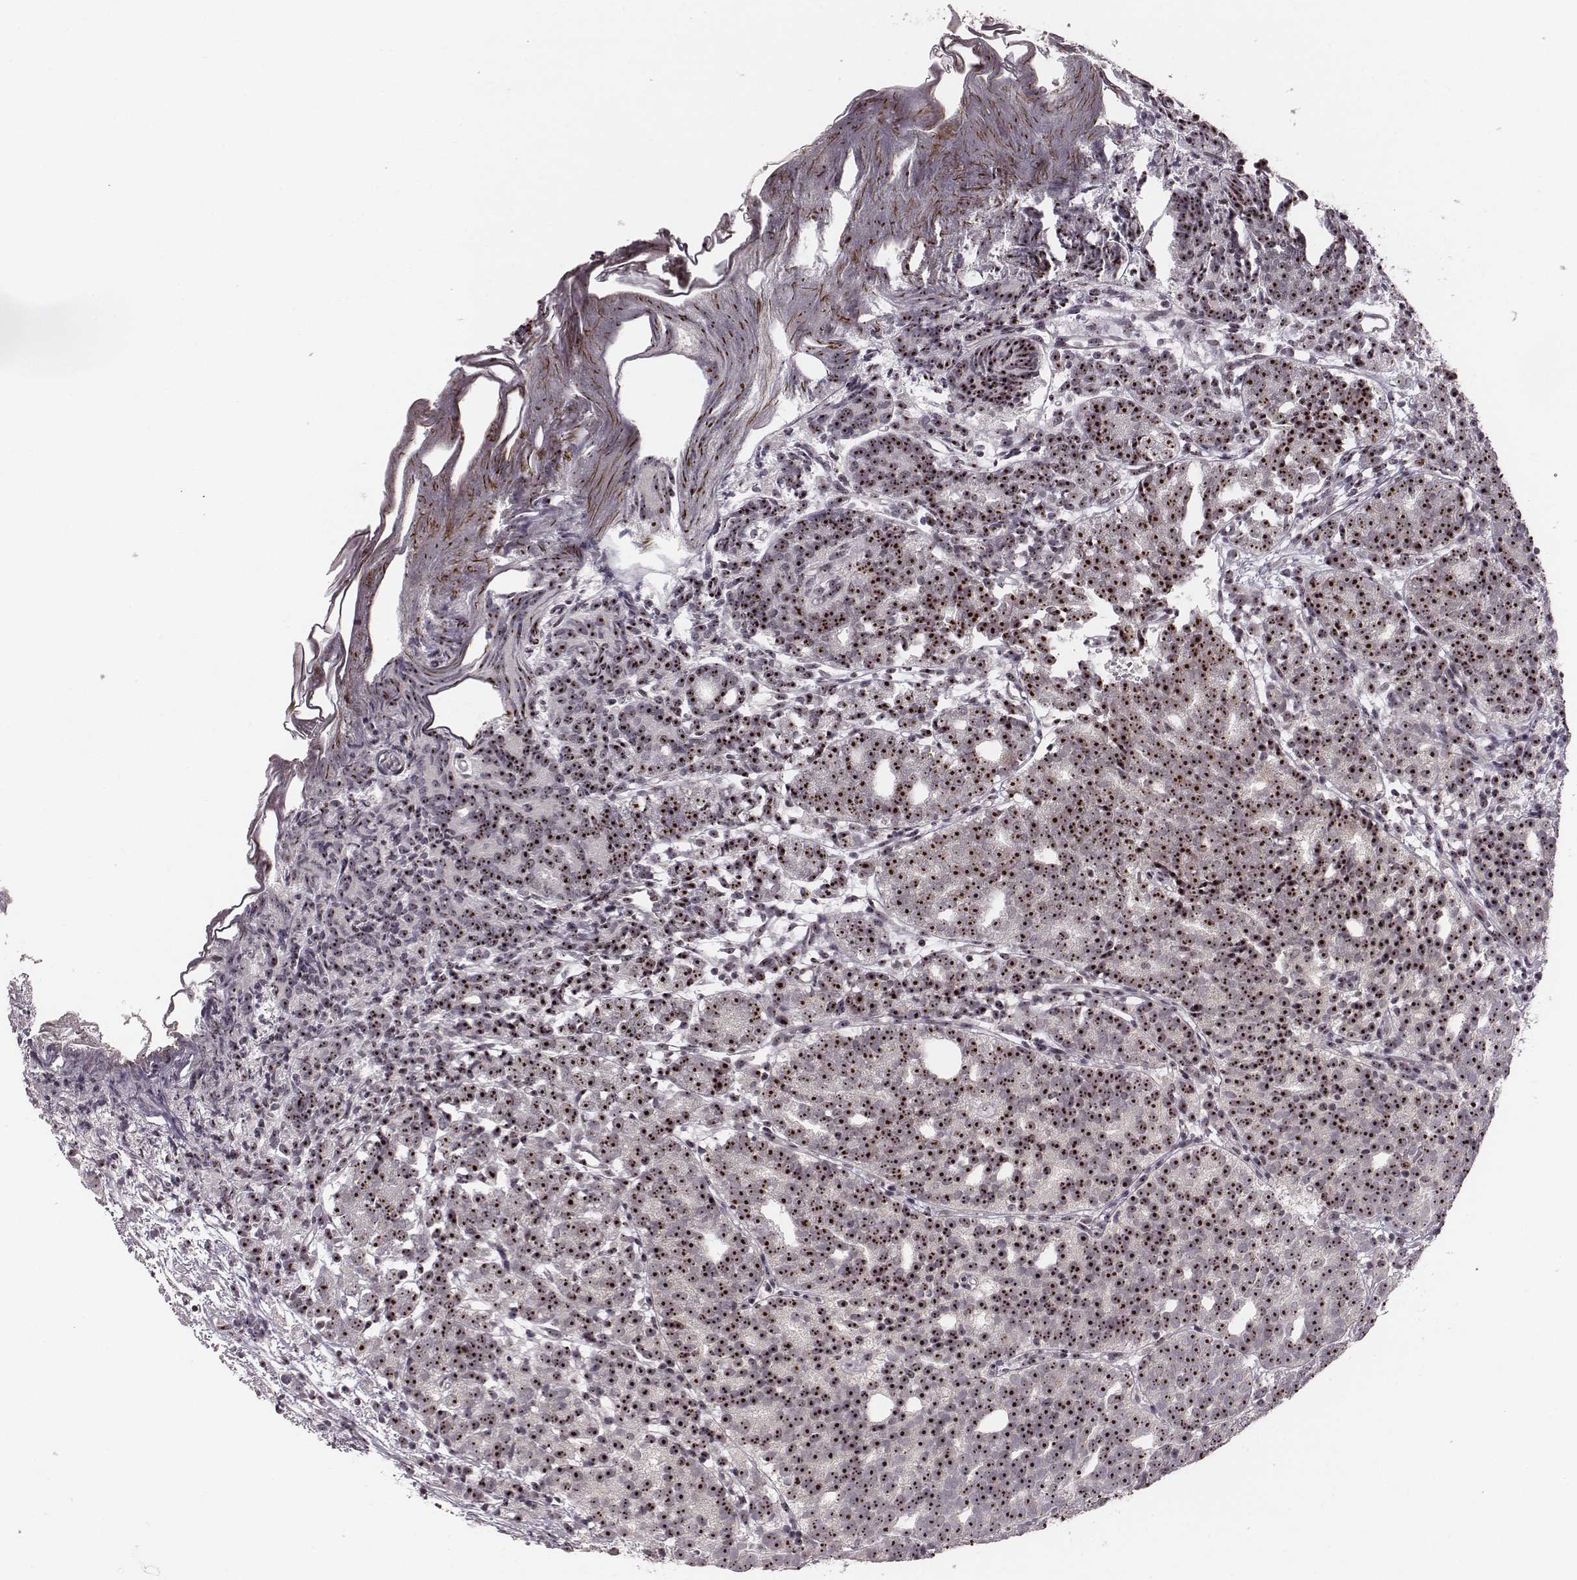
{"staining": {"intensity": "moderate", "quantity": ">75%", "location": "nuclear"}, "tissue": "prostate cancer", "cell_type": "Tumor cells", "image_type": "cancer", "snomed": [{"axis": "morphology", "description": "Adenocarcinoma, High grade"}, {"axis": "topography", "description": "Prostate"}], "caption": "This photomicrograph displays immunohistochemistry (IHC) staining of prostate cancer, with medium moderate nuclear expression in approximately >75% of tumor cells.", "gene": "NOP56", "patient": {"sex": "male", "age": 53}}